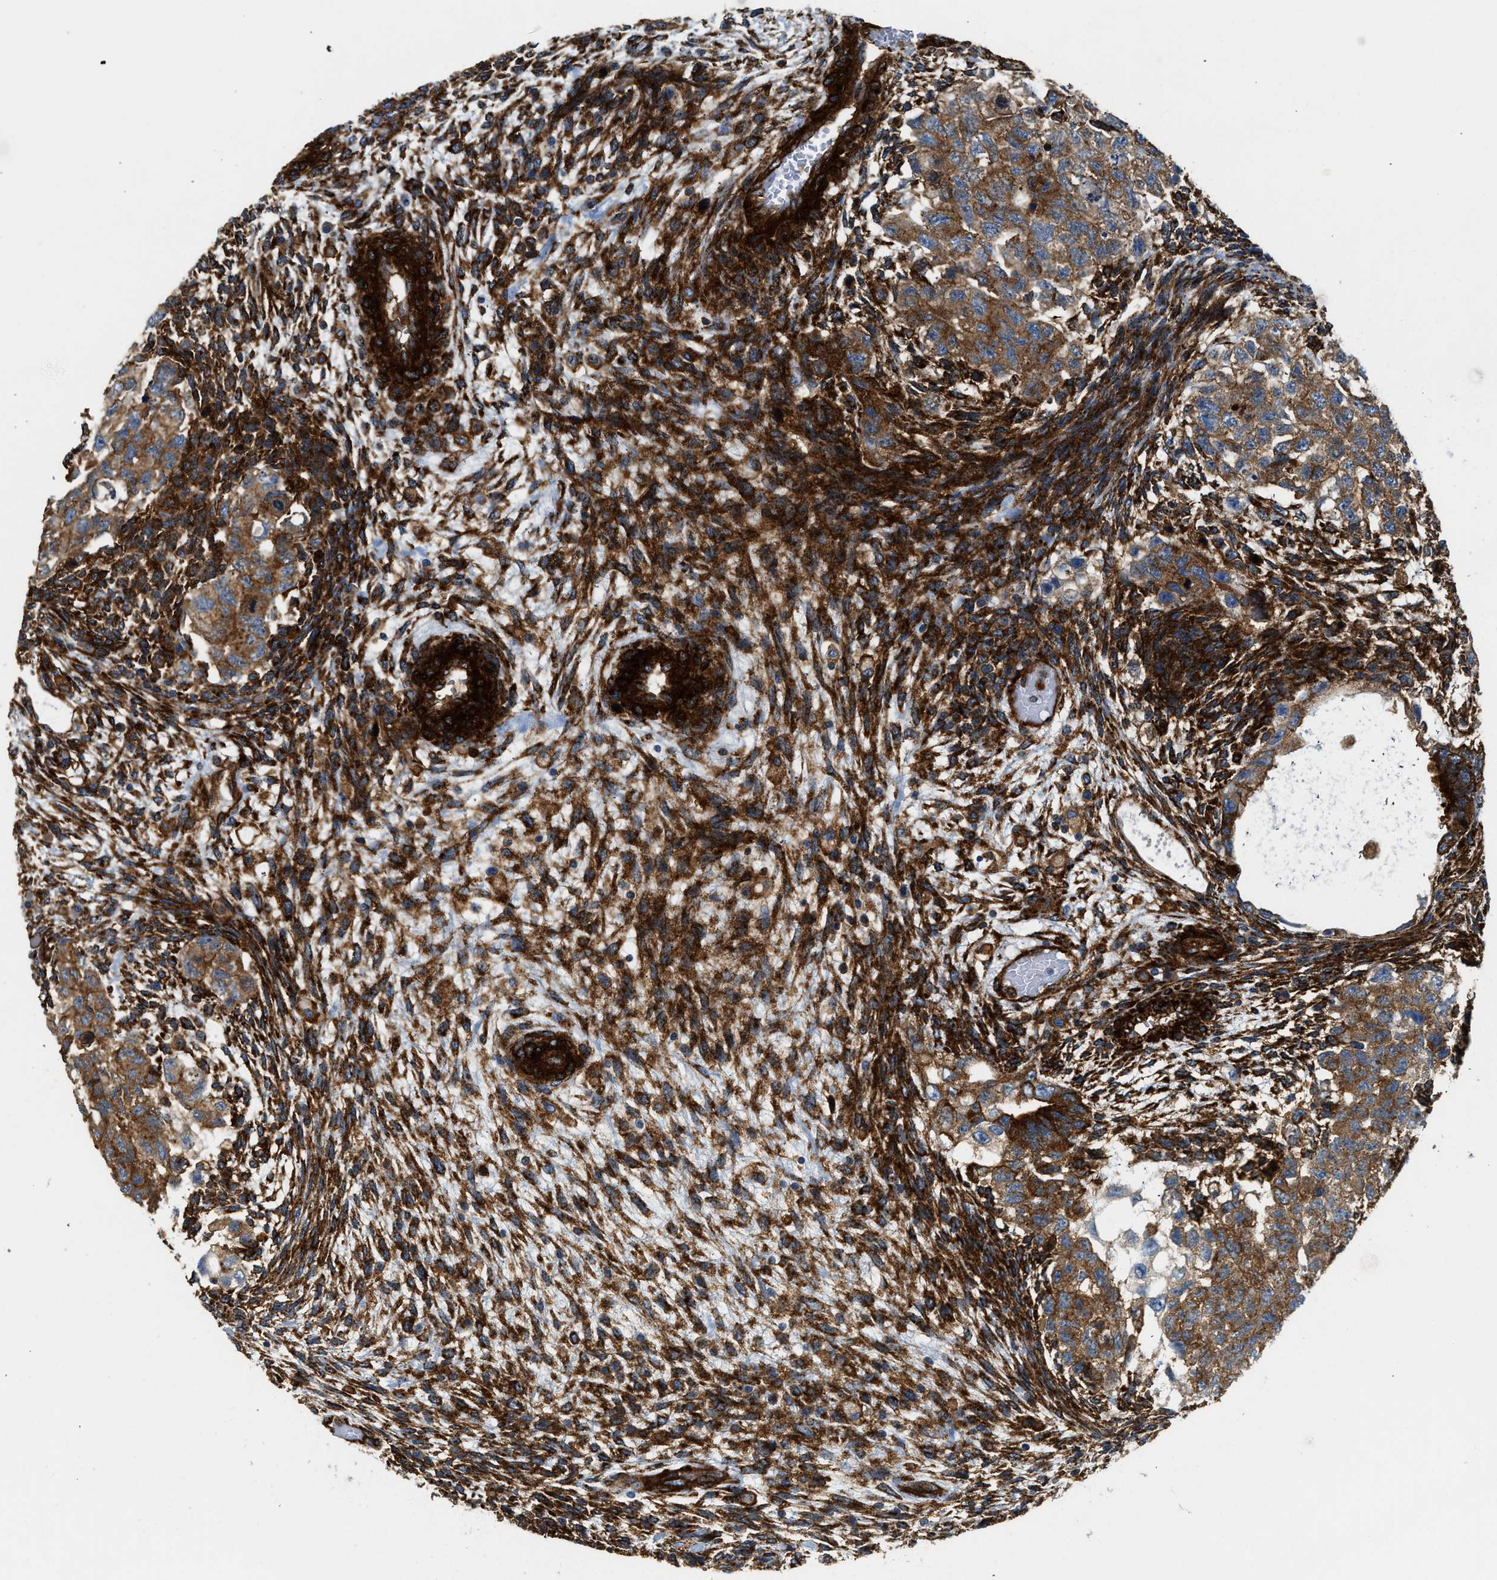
{"staining": {"intensity": "moderate", "quantity": ">75%", "location": "cytoplasmic/membranous"}, "tissue": "testis cancer", "cell_type": "Tumor cells", "image_type": "cancer", "snomed": [{"axis": "morphology", "description": "Normal tissue, NOS"}, {"axis": "morphology", "description": "Carcinoma, Embryonal, NOS"}, {"axis": "topography", "description": "Testis"}], "caption": "Immunohistochemical staining of human testis cancer displays medium levels of moderate cytoplasmic/membranous protein positivity in approximately >75% of tumor cells. Nuclei are stained in blue.", "gene": "HIP1", "patient": {"sex": "male", "age": 36}}